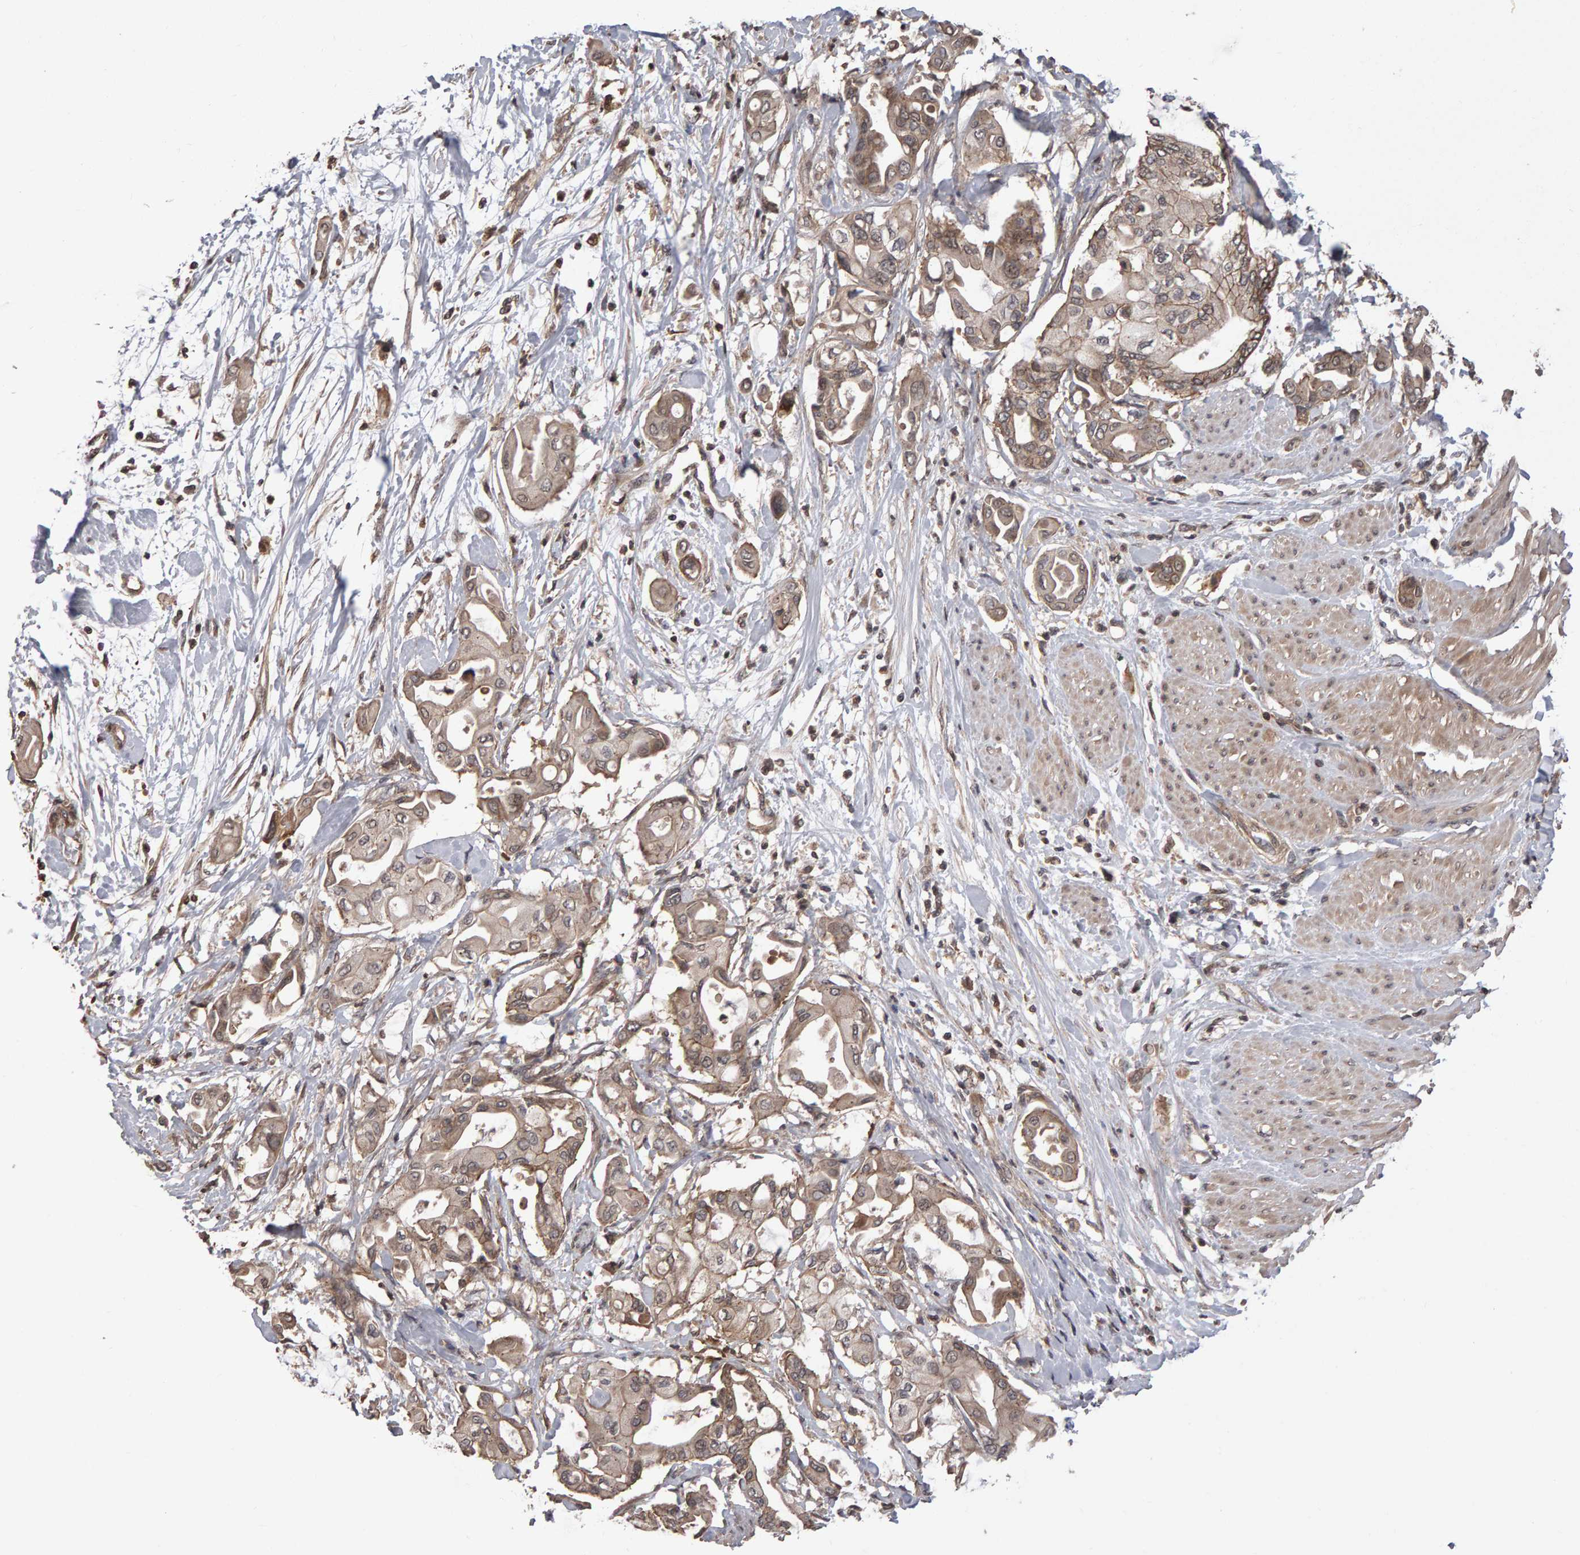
{"staining": {"intensity": "weak", "quantity": ">75%", "location": "cytoplasmic/membranous"}, "tissue": "pancreatic cancer", "cell_type": "Tumor cells", "image_type": "cancer", "snomed": [{"axis": "morphology", "description": "Adenocarcinoma, NOS"}, {"axis": "morphology", "description": "Adenocarcinoma, metastatic, NOS"}, {"axis": "topography", "description": "Lymph node"}, {"axis": "topography", "description": "Pancreas"}, {"axis": "topography", "description": "Duodenum"}], "caption": "Immunohistochemistry (IHC) staining of pancreatic cancer, which demonstrates low levels of weak cytoplasmic/membranous staining in approximately >75% of tumor cells indicating weak cytoplasmic/membranous protein positivity. The staining was performed using DAB (brown) for protein detection and nuclei were counterstained in hematoxylin (blue).", "gene": "SCRIB", "patient": {"sex": "female", "age": 64}}